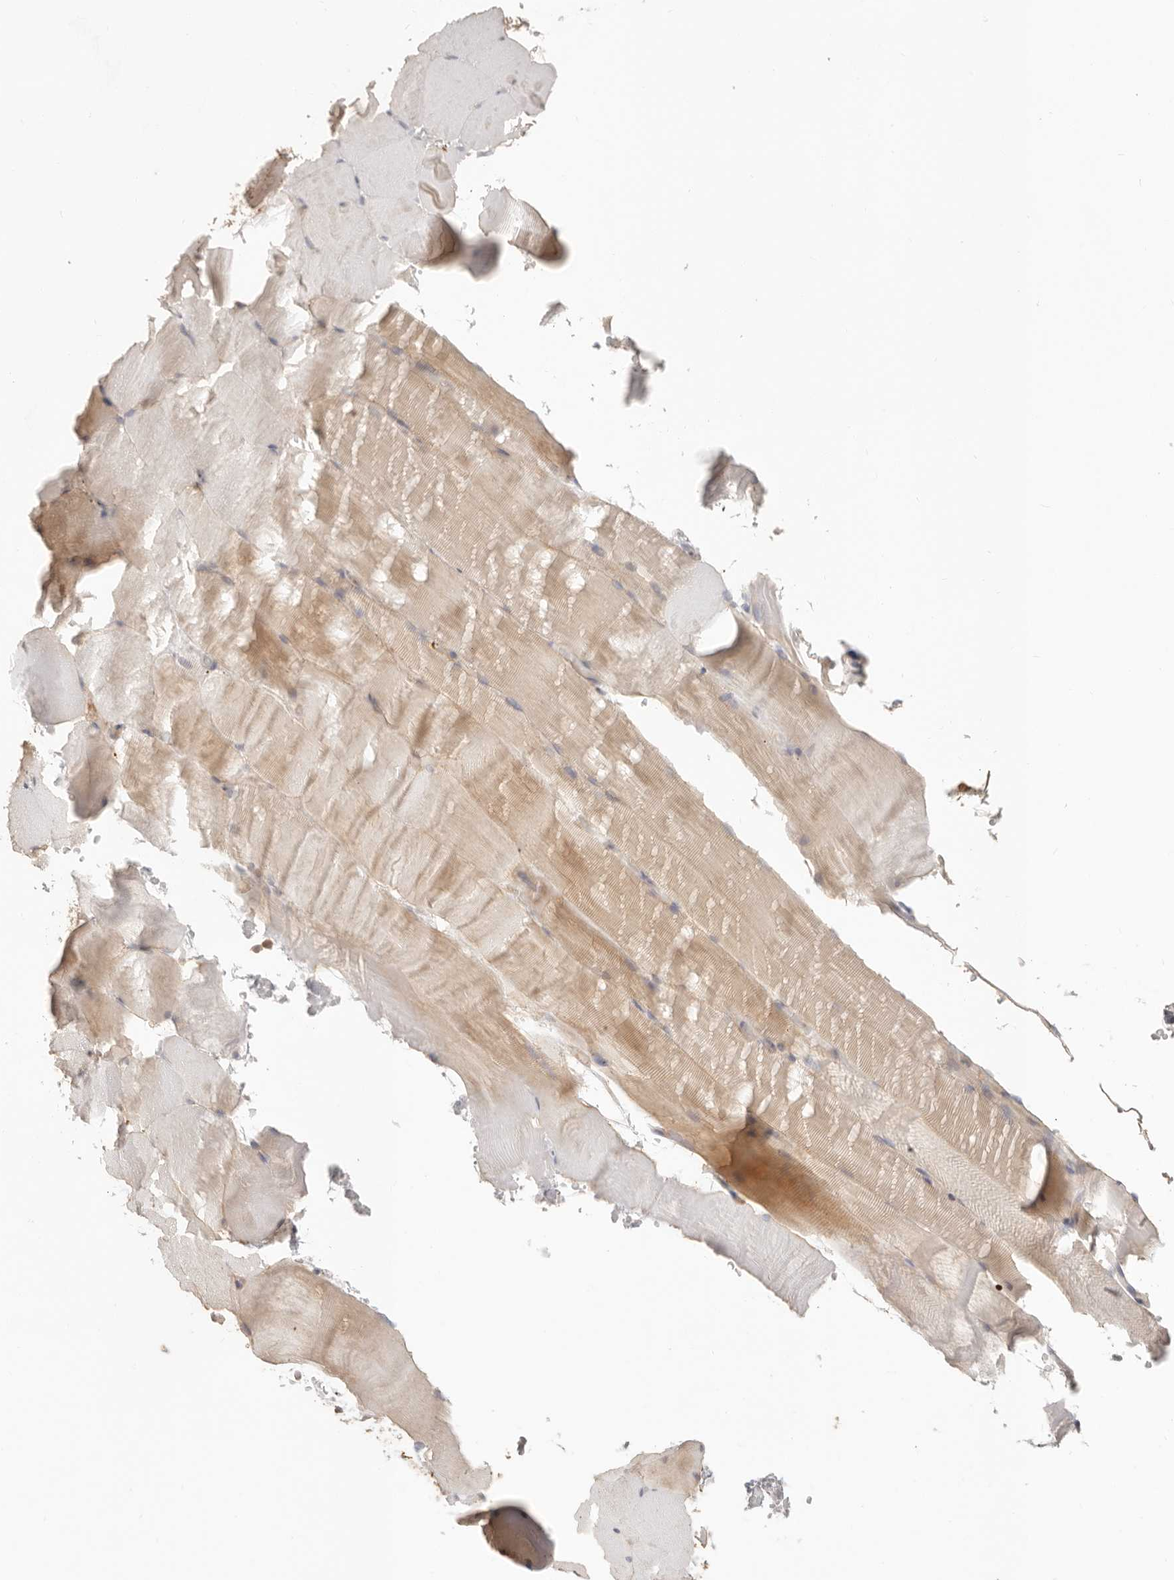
{"staining": {"intensity": "moderate", "quantity": "25%-75%", "location": "cytoplasmic/membranous"}, "tissue": "skeletal muscle", "cell_type": "Myocytes", "image_type": "normal", "snomed": [{"axis": "morphology", "description": "Normal tissue, NOS"}, {"axis": "topography", "description": "Skeletal muscle"}, {"axis": "topography", "description": "Parathyroid gland"}], "caption": "A medium amount of moderate cytoplasmic/membranous positivity is present in approximately 25%-75% of myocytes in unremarkable skeletal muscle. The staining was performed using DAB to visualize the protein expression in brown, while the nuclei were stained in blue with hematoxylin (Magnification: 20x).", "gene": "HEXD", "patient": {"sex": "female", "age": 37}}